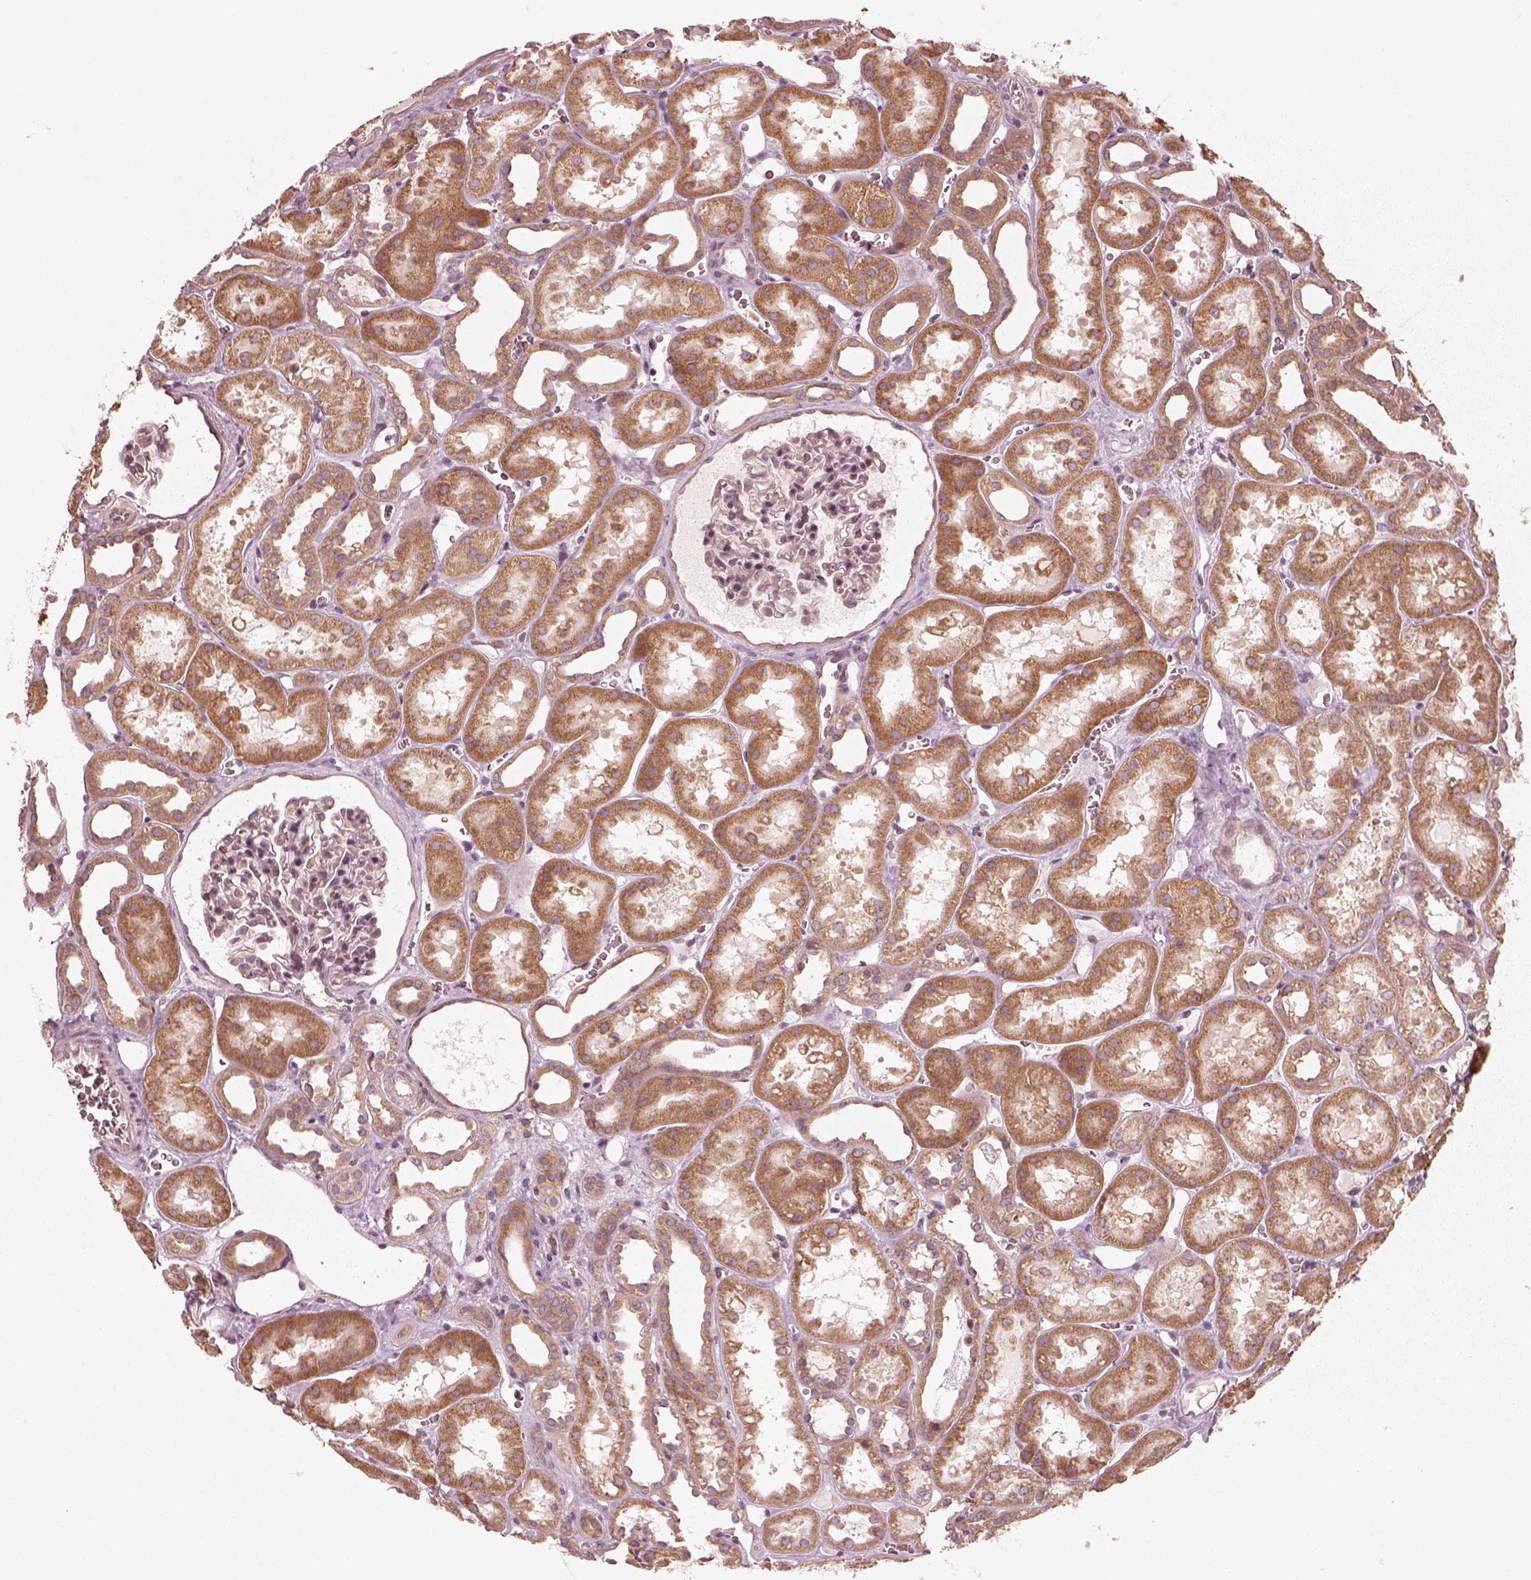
{"staining": {"intensity": "weak", "quantity": ">75%", "location": "cytoplasmic/membranous"}, "tissue": "kidney", "cell_type": "Cells in glomeruli", "image_type": "normal", "snomed": [{"axis": "morphology", "description": "Normal tissue, NOS"}, {"axis": "topography", "description": "Kidney"}], "caption": "About >75% of cells in glomeruli in normal kidney show weak cytoplasmic/membranous protein staining as visualized by brown immunohistochemical staining.", "gene": "CNOT2", "patient": {"sex": "female", "age": 41}}